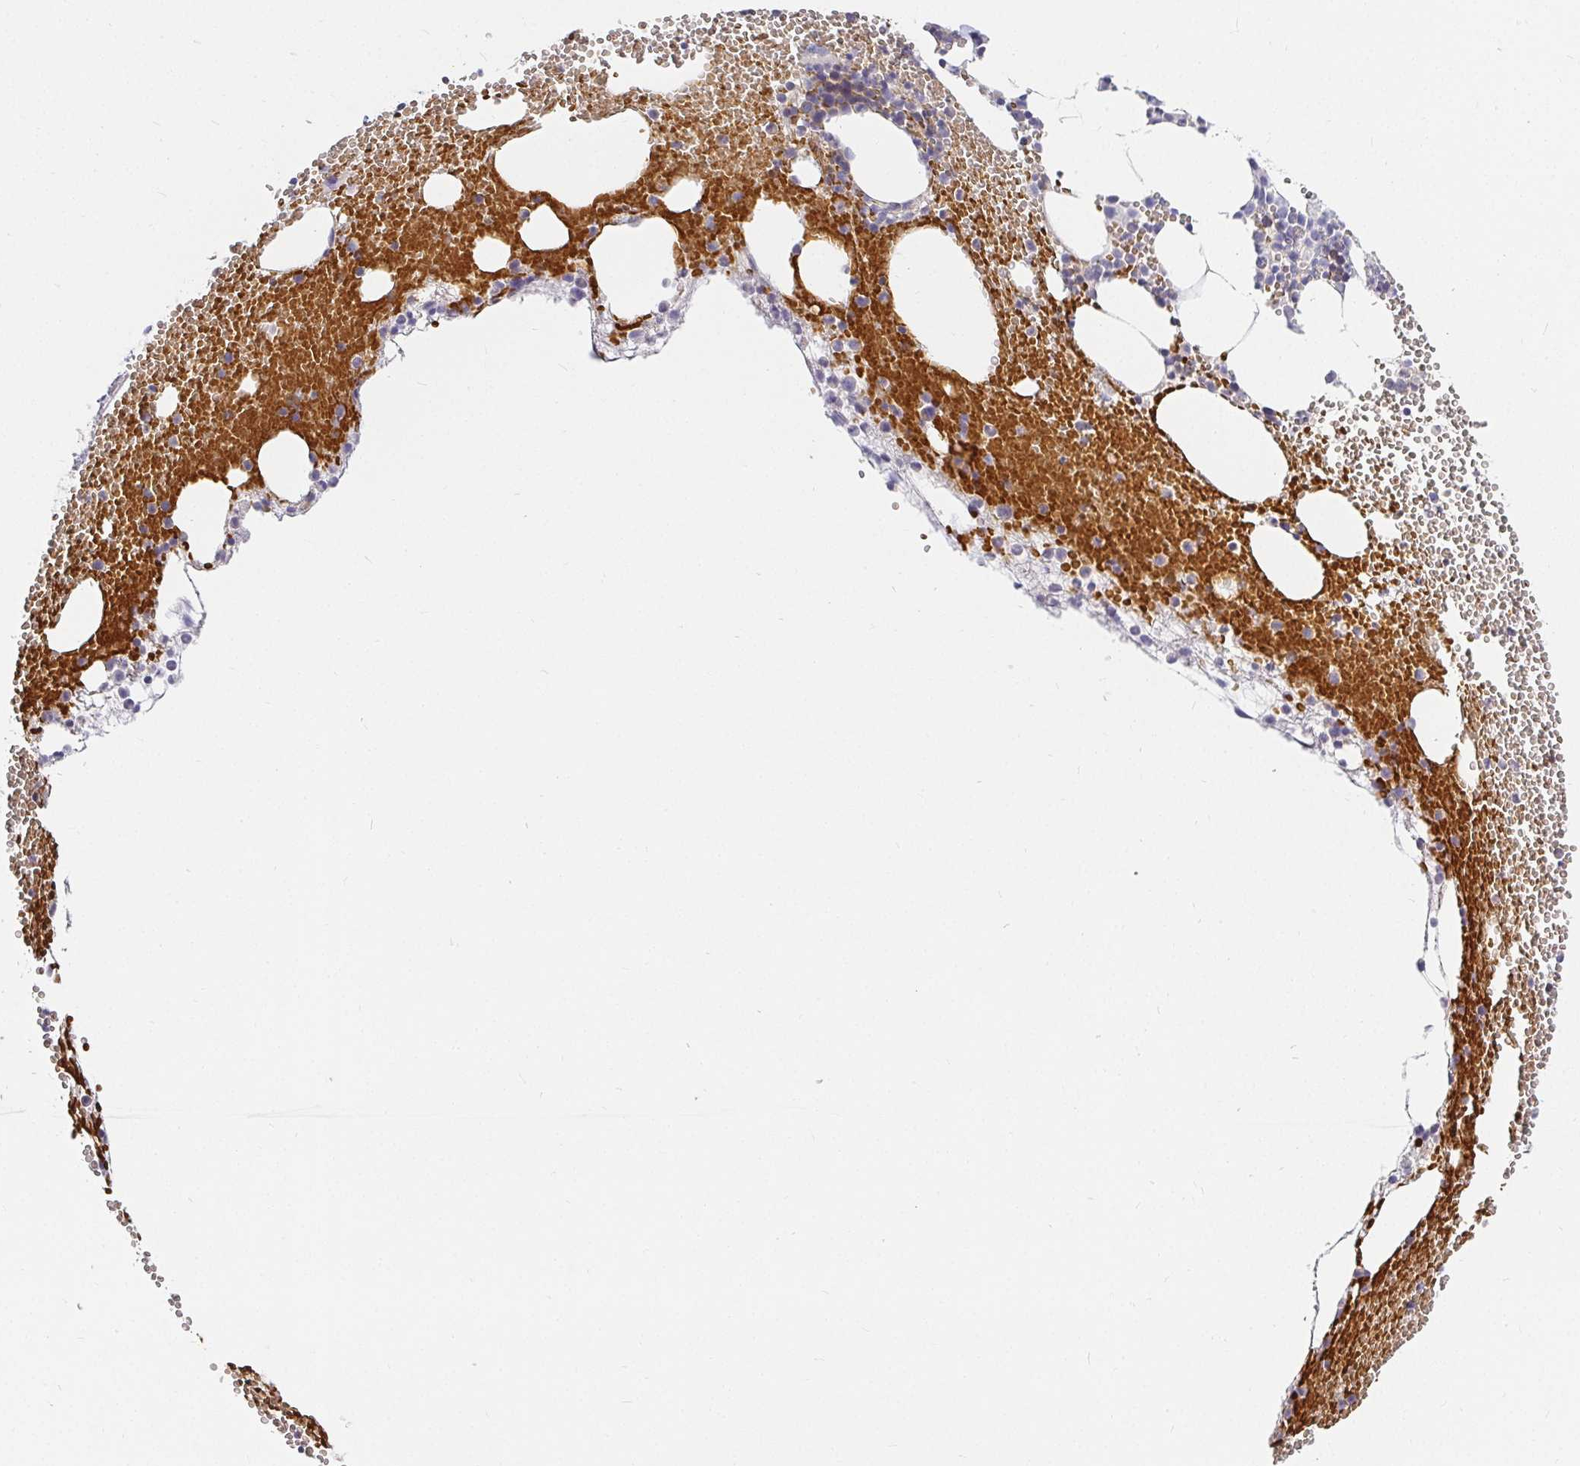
{"staining": {"intensity": "negative", "quantity": "none", "location": "none"}, "tissue": "bone marrow", "cell_type": "Hematopoietic cells", "image_type": "normal", "snomed": [{"axis": "morphology", "description": "Normal tissue, NOS"}, {"axis": "topography", "description": "Bone marrow"}], "caption": "Immunohistochemical staining of benign human bone marrow demonstrates no significant positivity in hematopoietic cells. (DAB IHC with hematoxylin counter stain).", "gene": "FGF21", "patient": {"sex": "female", "age": 80}}